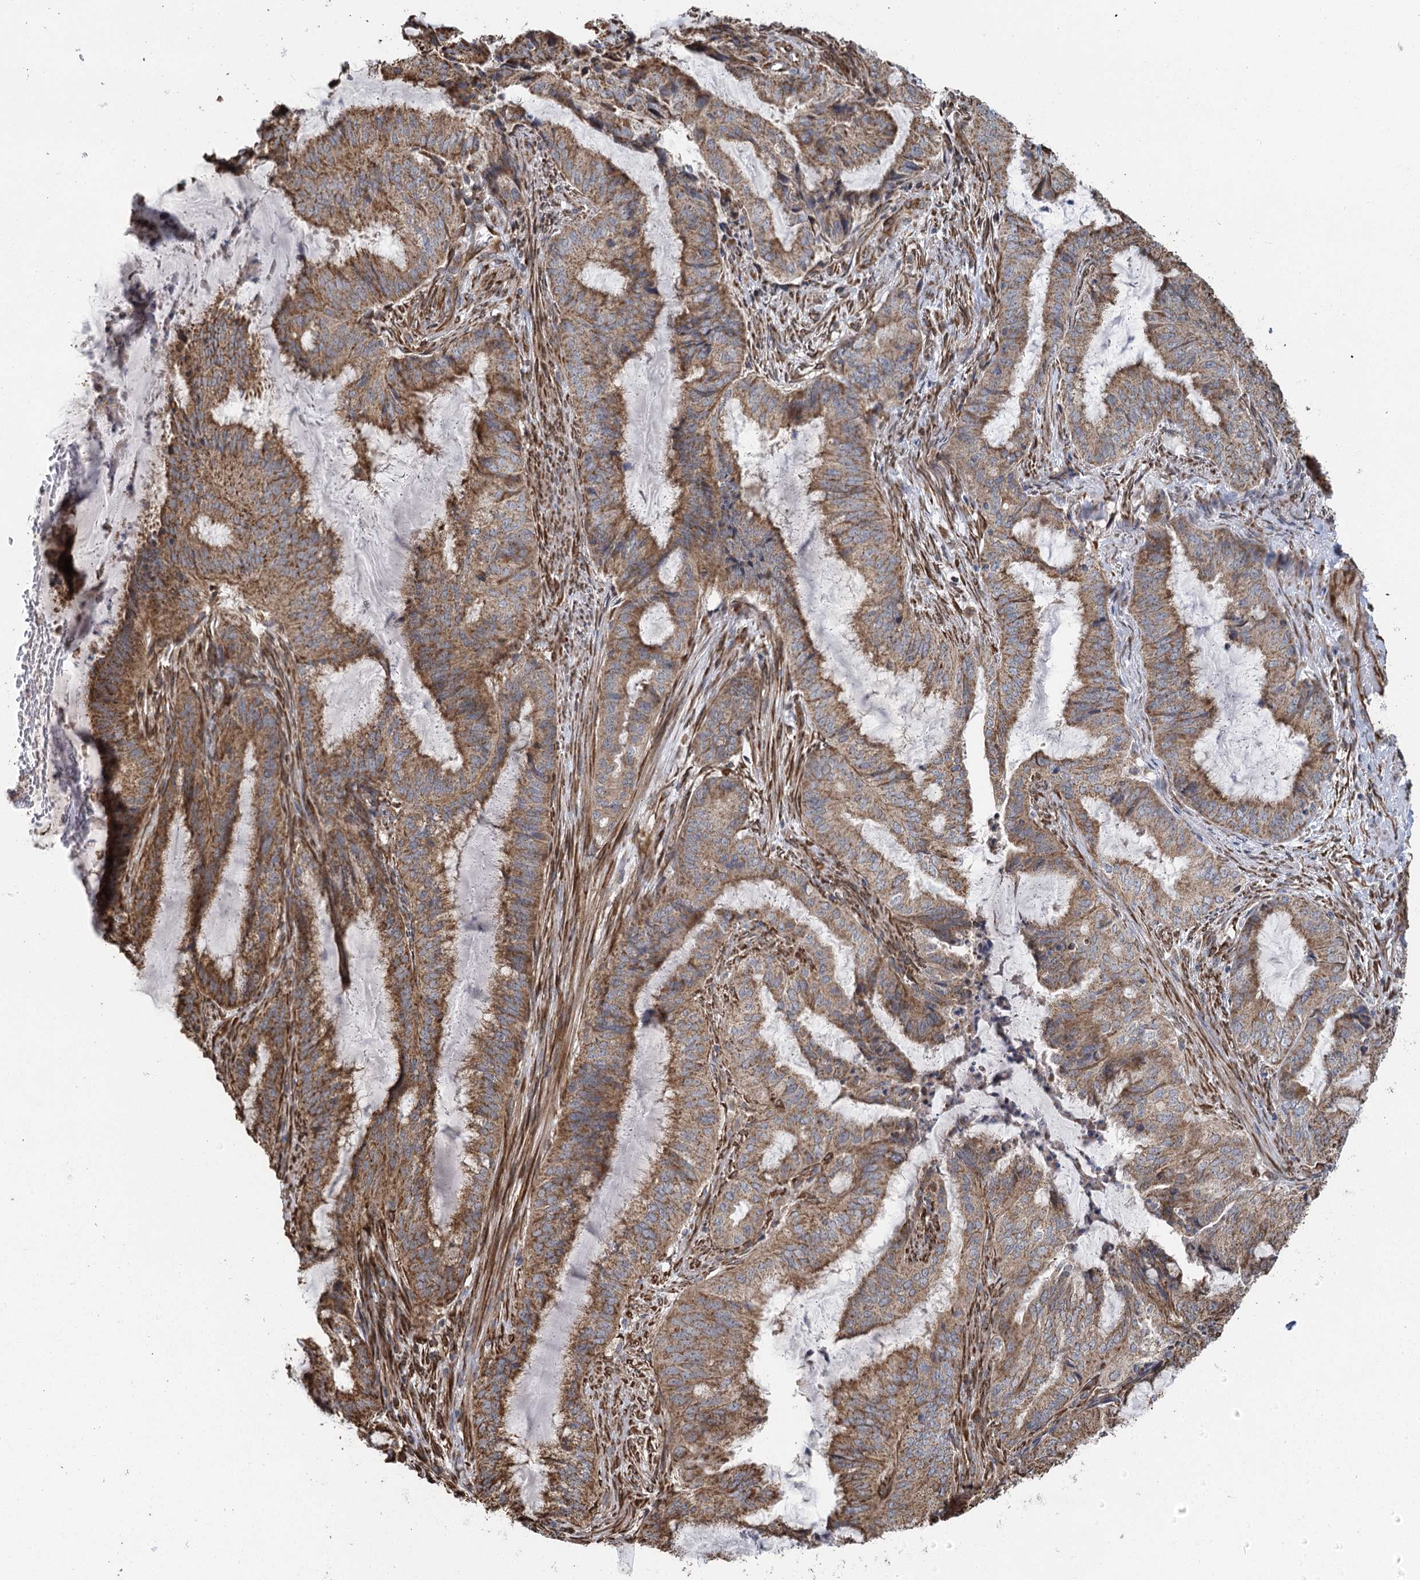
{"staining": {"intensity": "moderate", "quantity": ">75%", "location": "cytoplasmic/membranous"}, "tissue": "endometrial cancer", "cell_type": "Tumor cells", "image_type": "cancer", "snomed": [{"axis": "morphology", "description": "Adenocarcinoma, NOS"}, {"axis": "topography", "description": "Endometrium"}], "caption": "A brown stain highlights moderate cytoplasmic/membranous positivity of a protein in human endometrial adenocarcinoma tumor cells.", "gene": "IL11RA", "patient": {"sex": "female", "age": 51}}